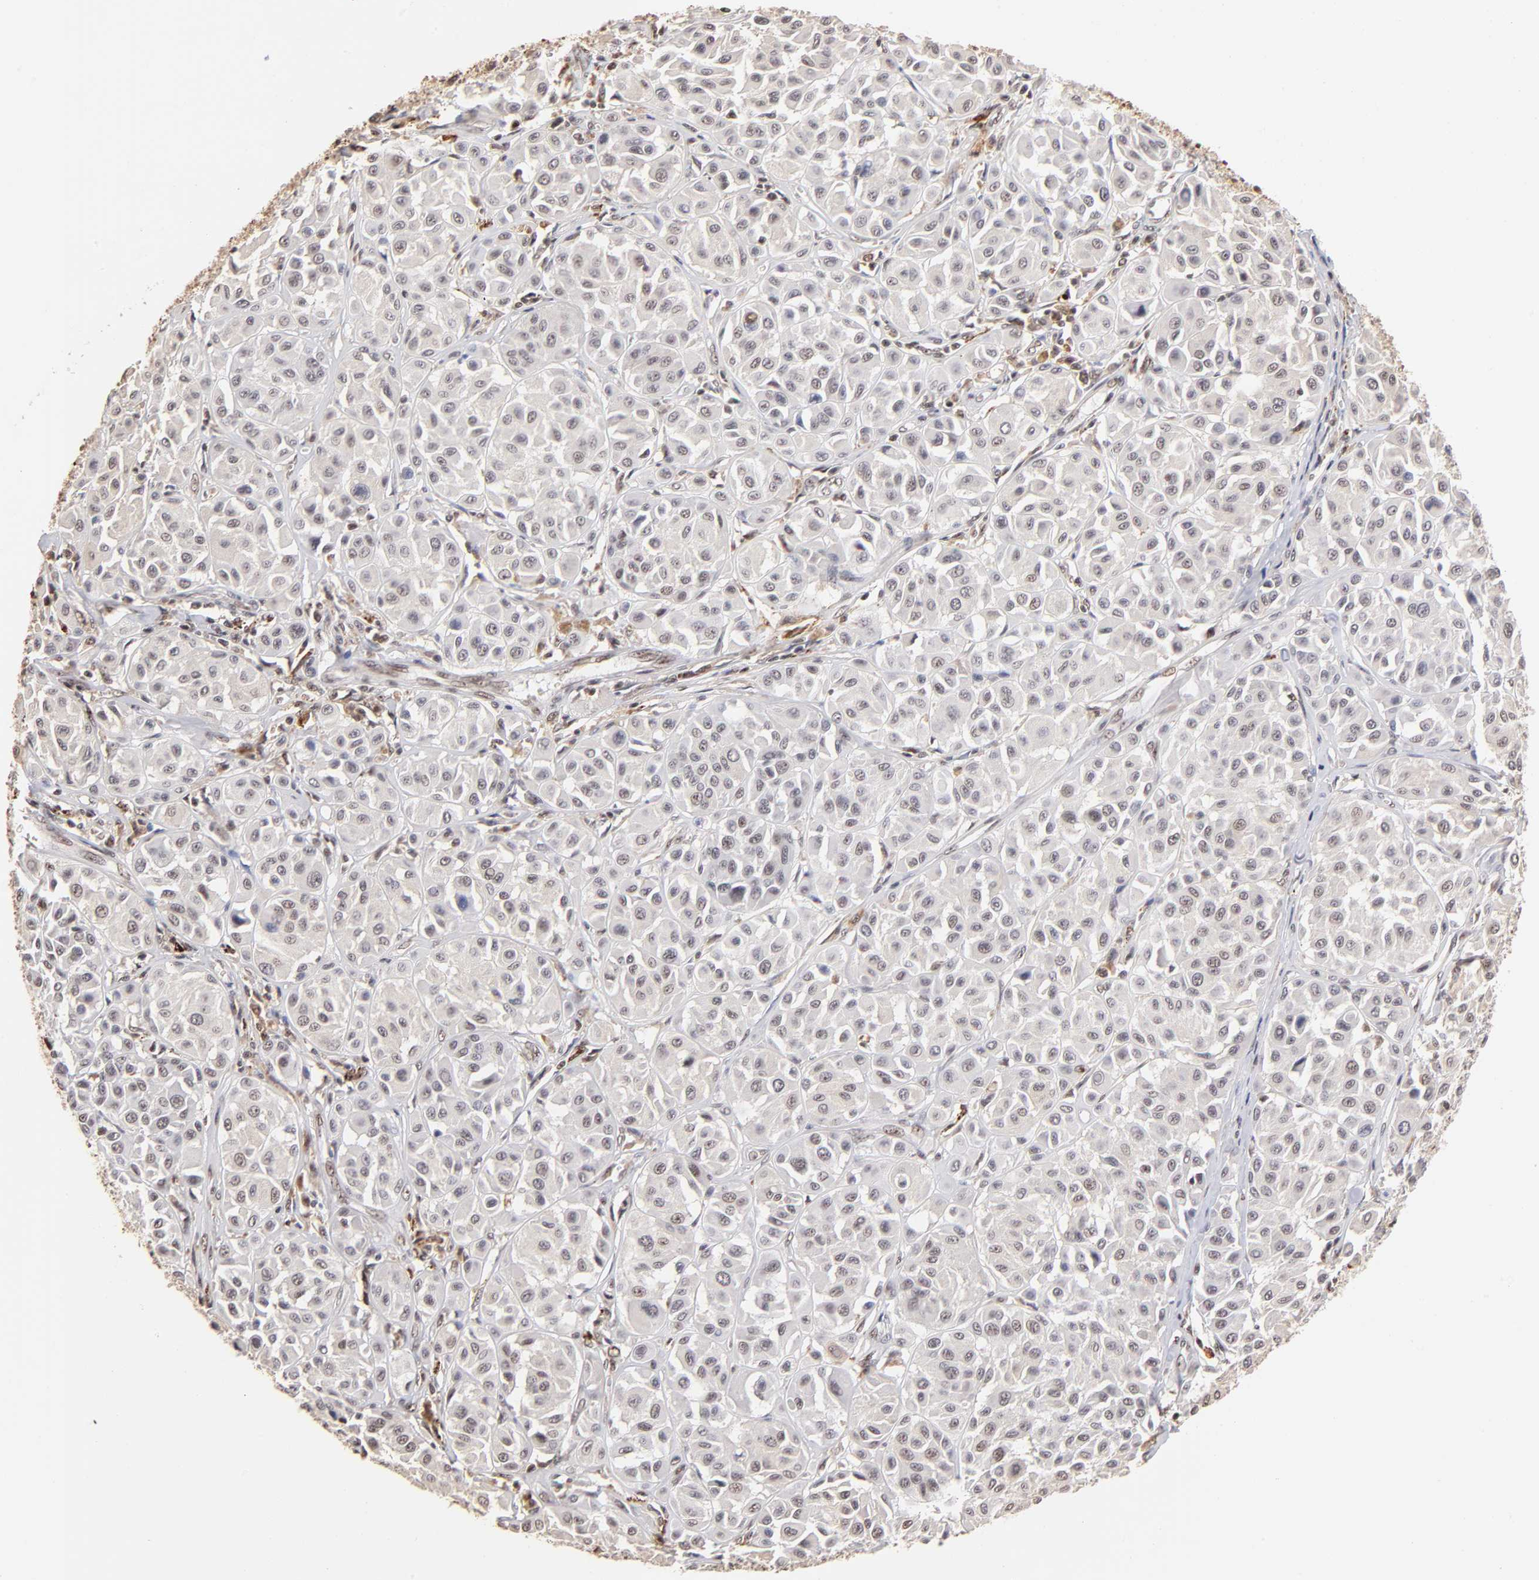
{"staining": {"intensity": "weak", "quantity": "<25%", "location": "nuclear"}, "tissue": "melanoma", "cell_type": "Tumor cells", "image_type": "cancer", "snomed": [{"axis": "morphology", "description": "Malignant melanoma, Metastatic site"}, {"axis": "topography", "description": "Soft tissue"}], "caption": "Tumor cells are negative for protein expression in human malignant melanoma (metastatic site). (DAB (3,3'-diaminobenzidine) IHC with hematoxylin counter stain).", "gene": "ZNF146", "patient": {"sex": "male", "age": 41}}